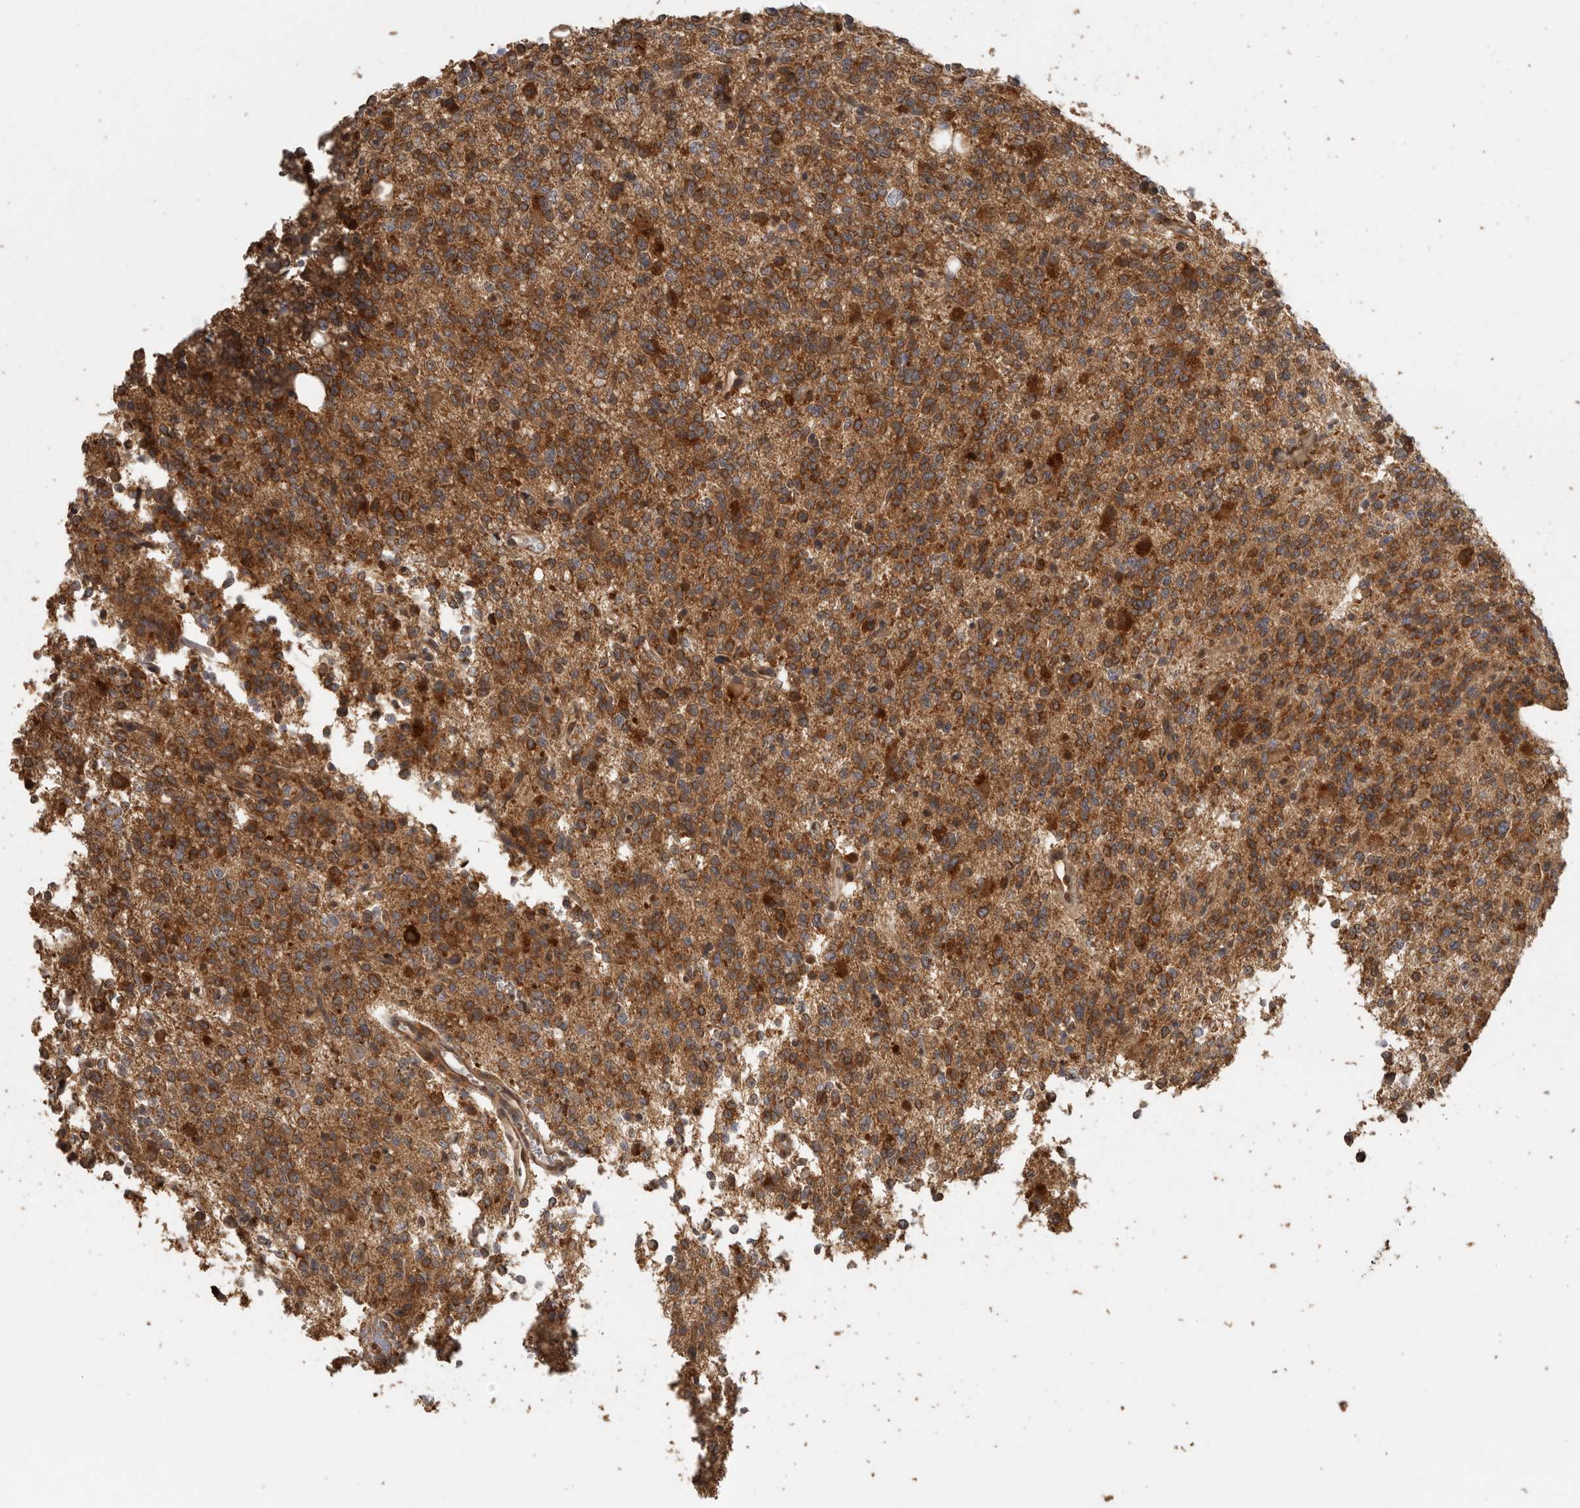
{"staining": {"intensity": "strong", "quantity": ">75%", "location": "cytoplasmic/membranous"}, "tissue": "glioma", "cell_type": "Tumor cells", "image_type": "cancer", "snomed": [{"axis": "morphology", "description": "Glioma, malignant, High grade"}, {"axis": "topography", "description": "Brain"}], "caption": "Human malignant glioma (high-grade) stained with a brown dye displays strong cytoplasmic/membranous positive expression in about >75% of tumor cells.", "gene": "CCT8", "patient": {"sex": "female", "age": 62}}